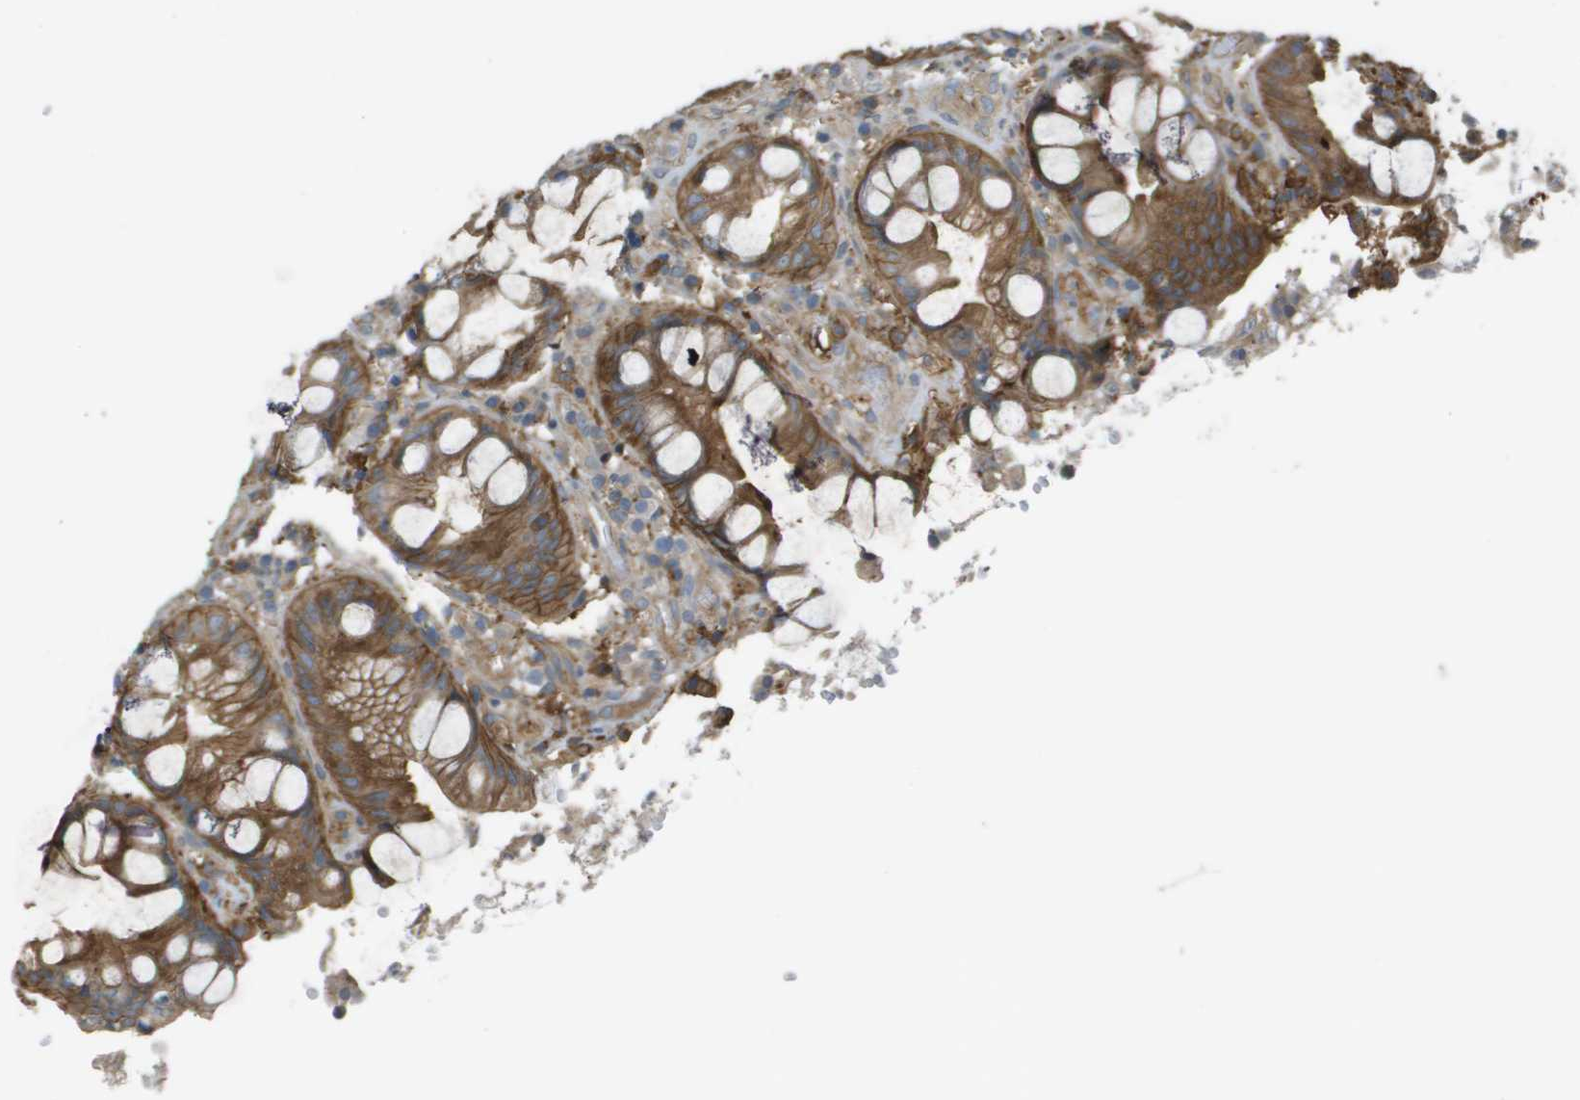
{"staining": {"intensity": "moderate", "quantity": ">75%", "location": "cytoplasmic/membranous"}, "tissue": "colorectal cancer", "cell_type": "Tumor cells", "image_type": "cancer", "snomed": [{"axis": "morphology", "description": "Adenocarcinoma, NOS"}, {"axis": "topography", "description": "Colon"}], "caption": "A brown stain shows moderate cytoplasmic/membranous positivity of a protein in colorectal cancer (adenocarcinoma) tumor cells. Immunohistochemistry stains the protein in brown and the nuclei are stained blue.", "gene": "CORO1B", "patient": {"sex": "female", "age": 57}}